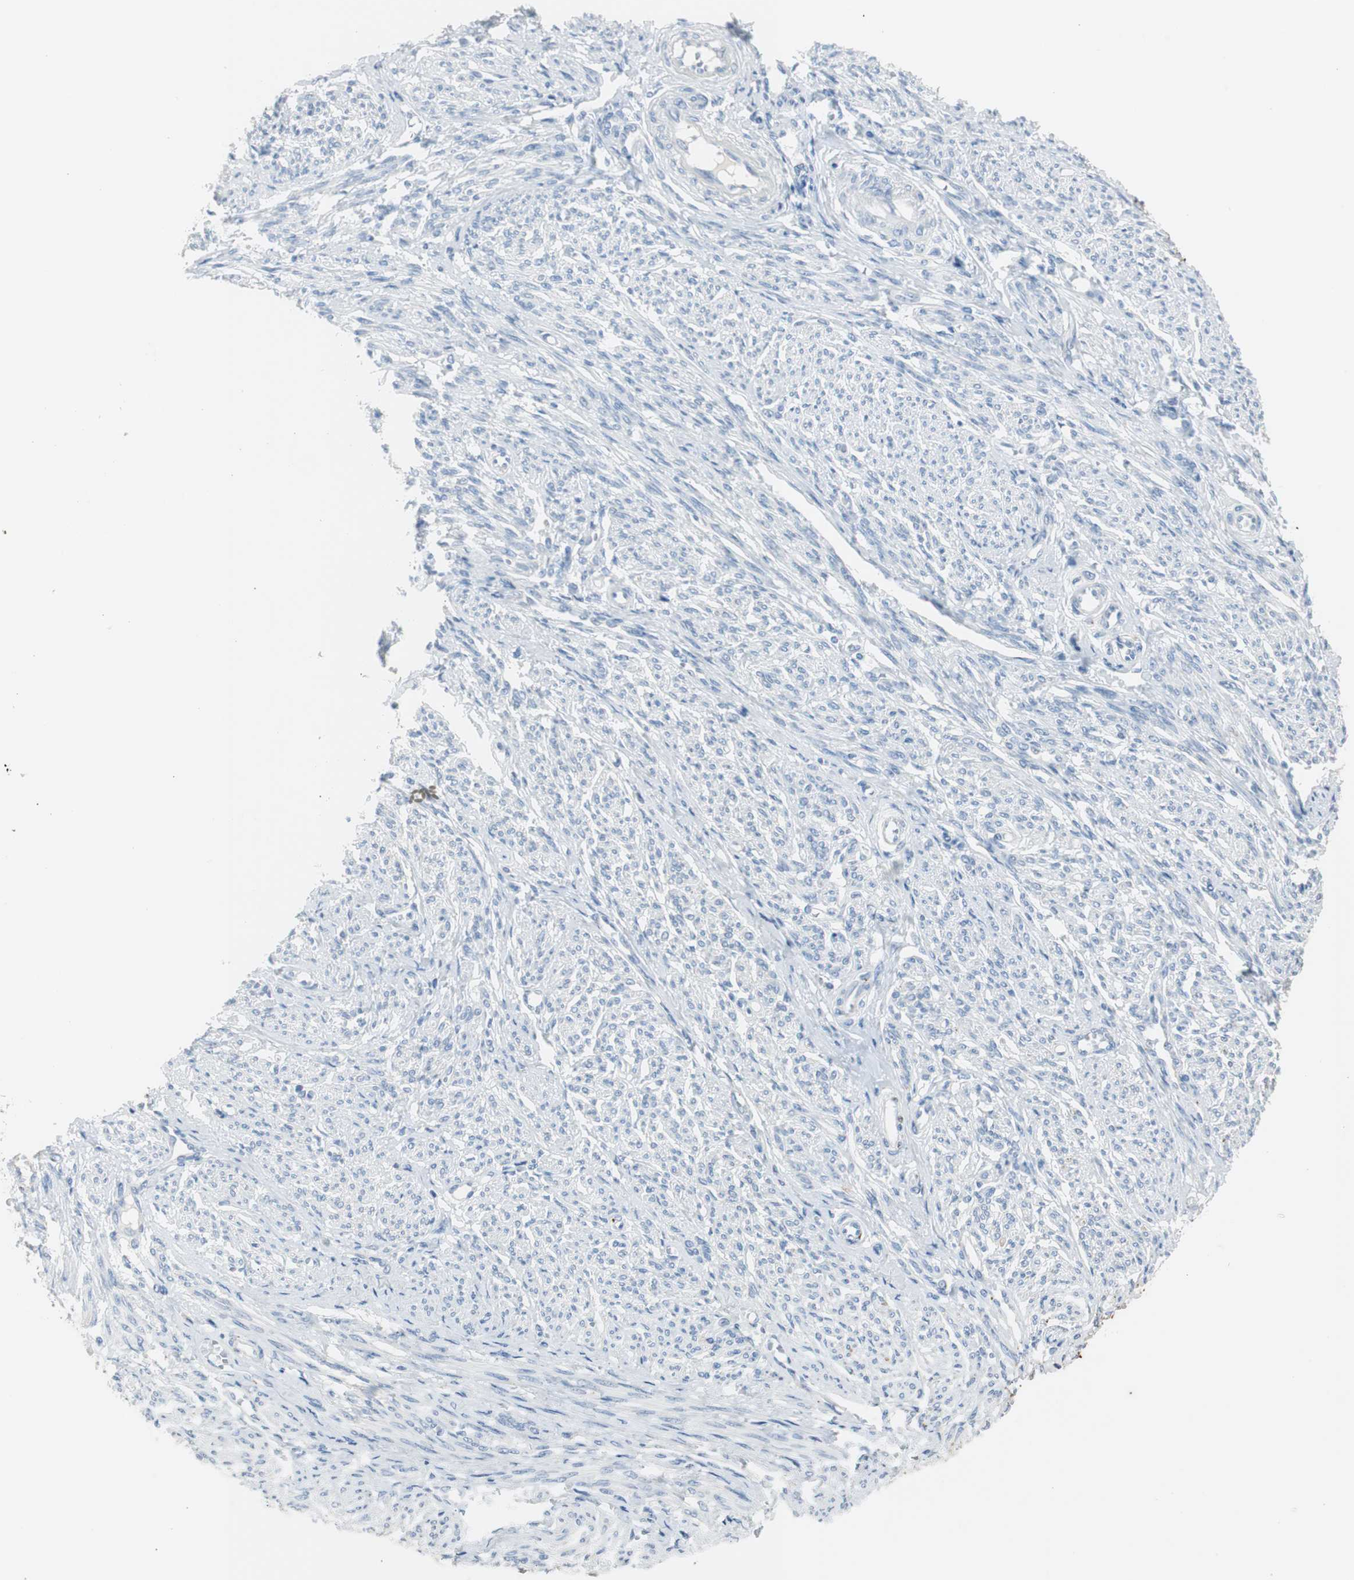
{"staining": {"intensity": "negative", "quantity": "none", "location": "none"}, "tissue": "smooth muscle", "cell_type": "Smooth muscle cells", "image_type": "normal", "snomed": [{"axis": "morphology", "description": "Normal tissue, NOS"}, {"axis": "topography", "description": "Smooth muscle"}], "caption": "A histopathology image of human smooth muscle is negative for staining in smooth muscle cells.", "gene": "S100A7A", "patient": {"sex": "female", "age": 65}}